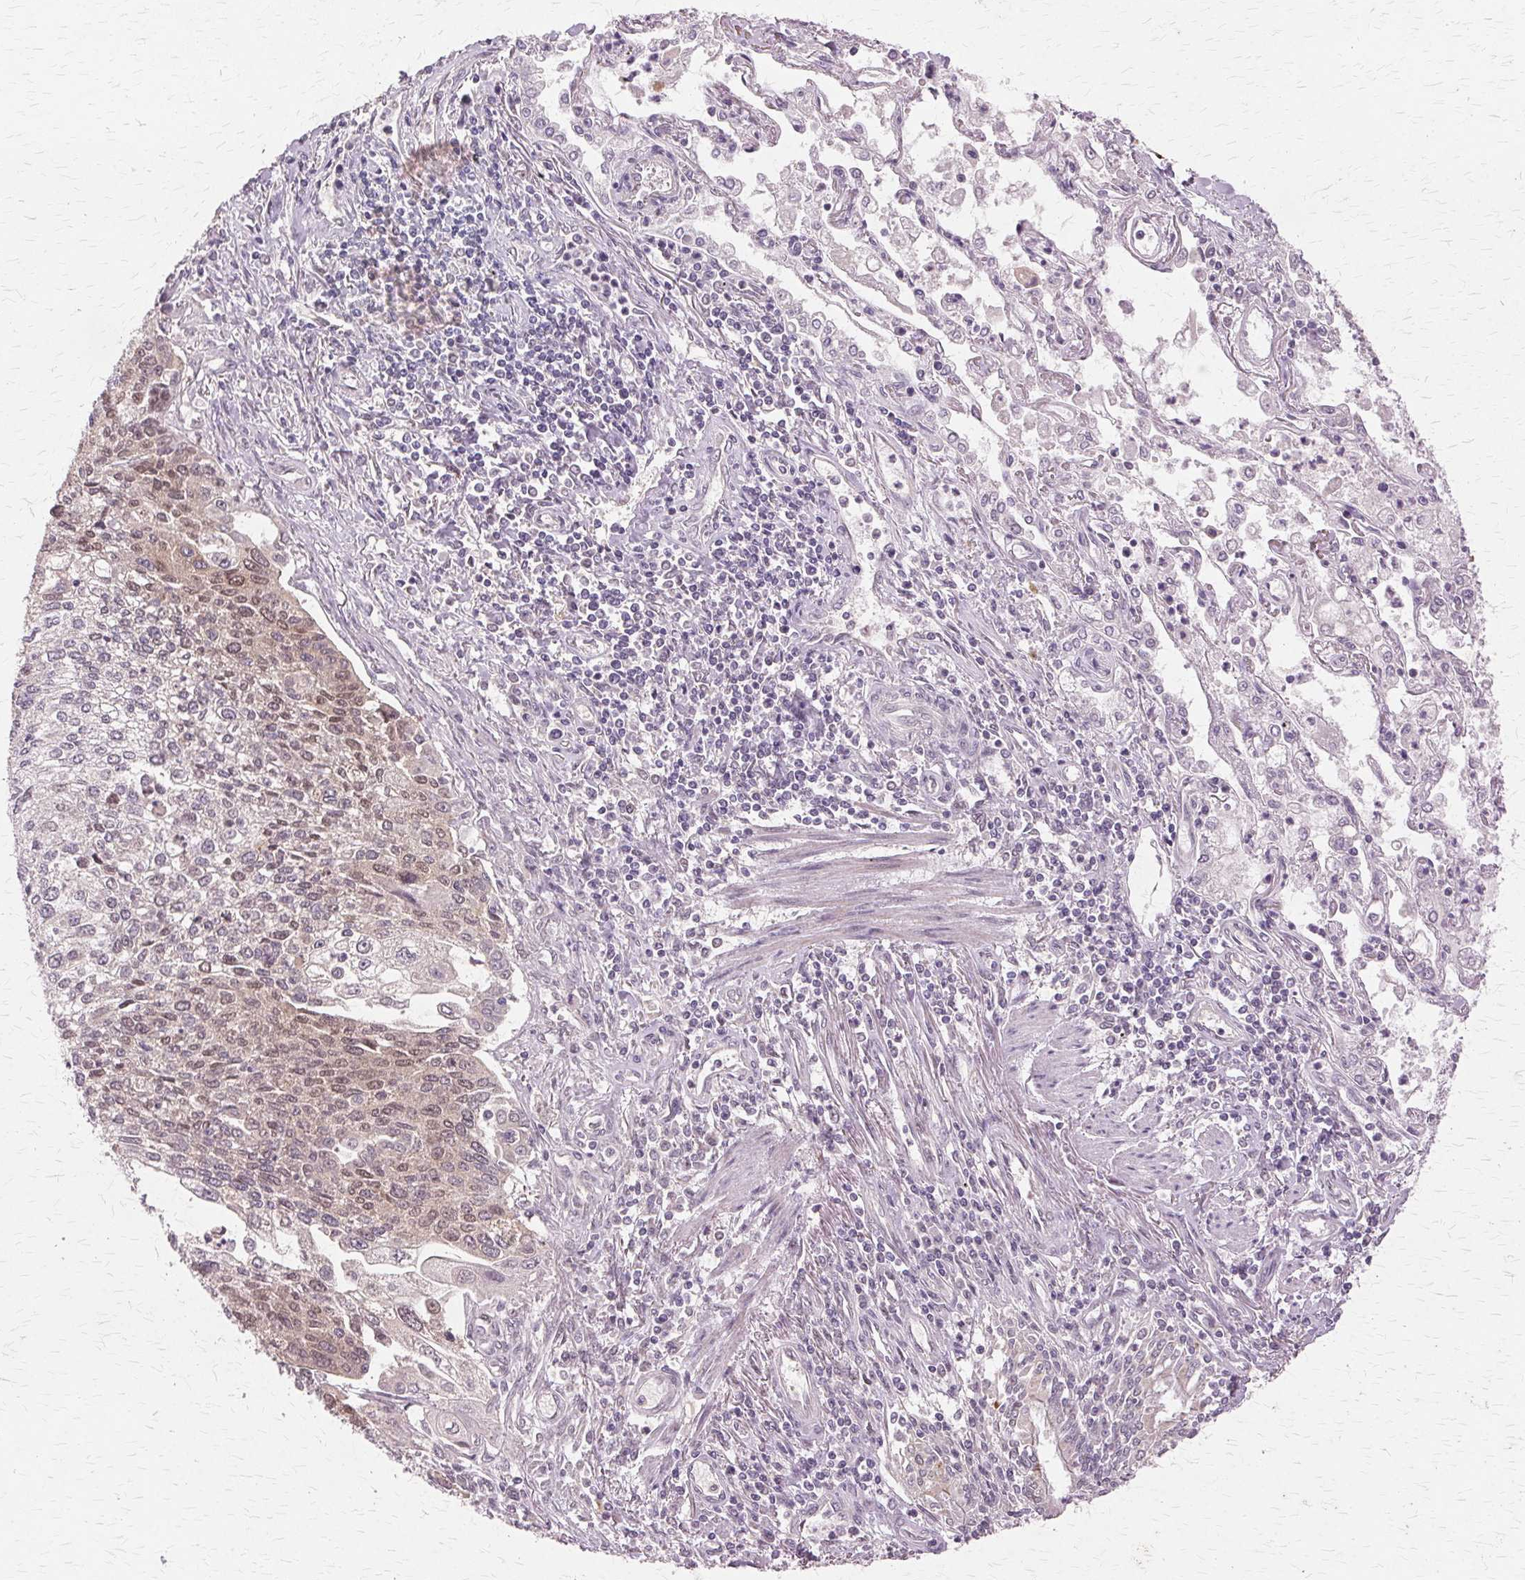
{"staining": {"intensity": "weak", "quantity": "<25%", "location": "nuclear"}, "tissue": "lung cancer", "cell_type": "Tumor cells", "image_type": "cancer", "snomed": [{"axis": "morphology", "description": "Squamous cell carcinoma, NOS"}, {"axis": "topography", "description": "Lung"}], "caption": "A high-resolution image shows immunohistochemistry staining of squamous cell carcinoma (lung), which reveals no significant staining in tumor cells.", "gene": "PRMT5", "patient": {"sex": "male", "age": 74}}